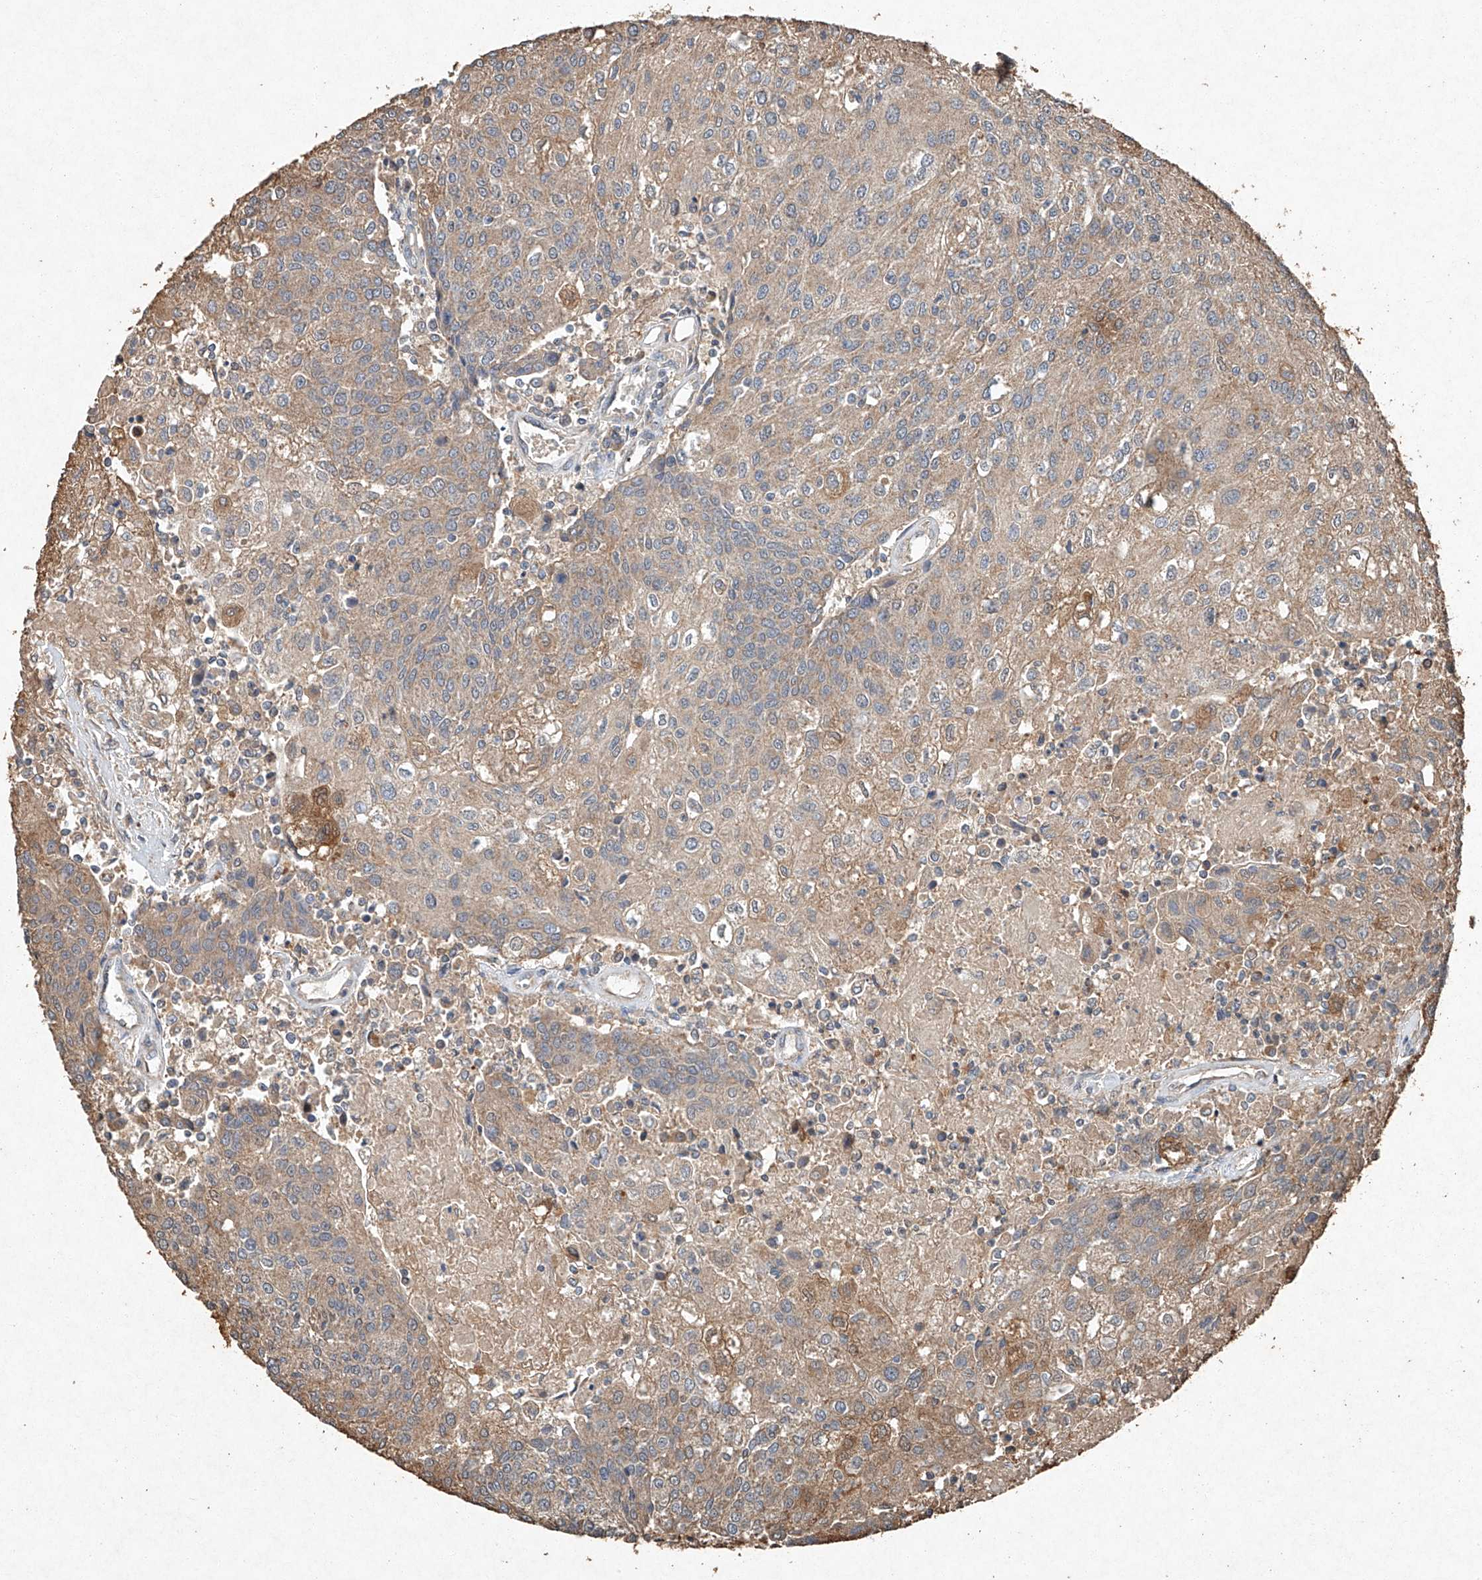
{"staining": {"intensity": "weak", "quantity": ">75%", "location": "cytoplasmic/membranous"}, "tissue": "urothelial cancer", "cell_type": "Tumor cells", "image_type": "cancer", "snomed": [{"axis": "morphology", "description": "Urothelial carcinoma, High grade"}, {"axis": "topography", "description": "Urinary bladder"}], "caption": "High-grade urothelial carcinoma stained with a protein marker exhibits weak staining in tumor cells.", "gene": "STK3", "patient": {"sex": "female", "age": 85}}